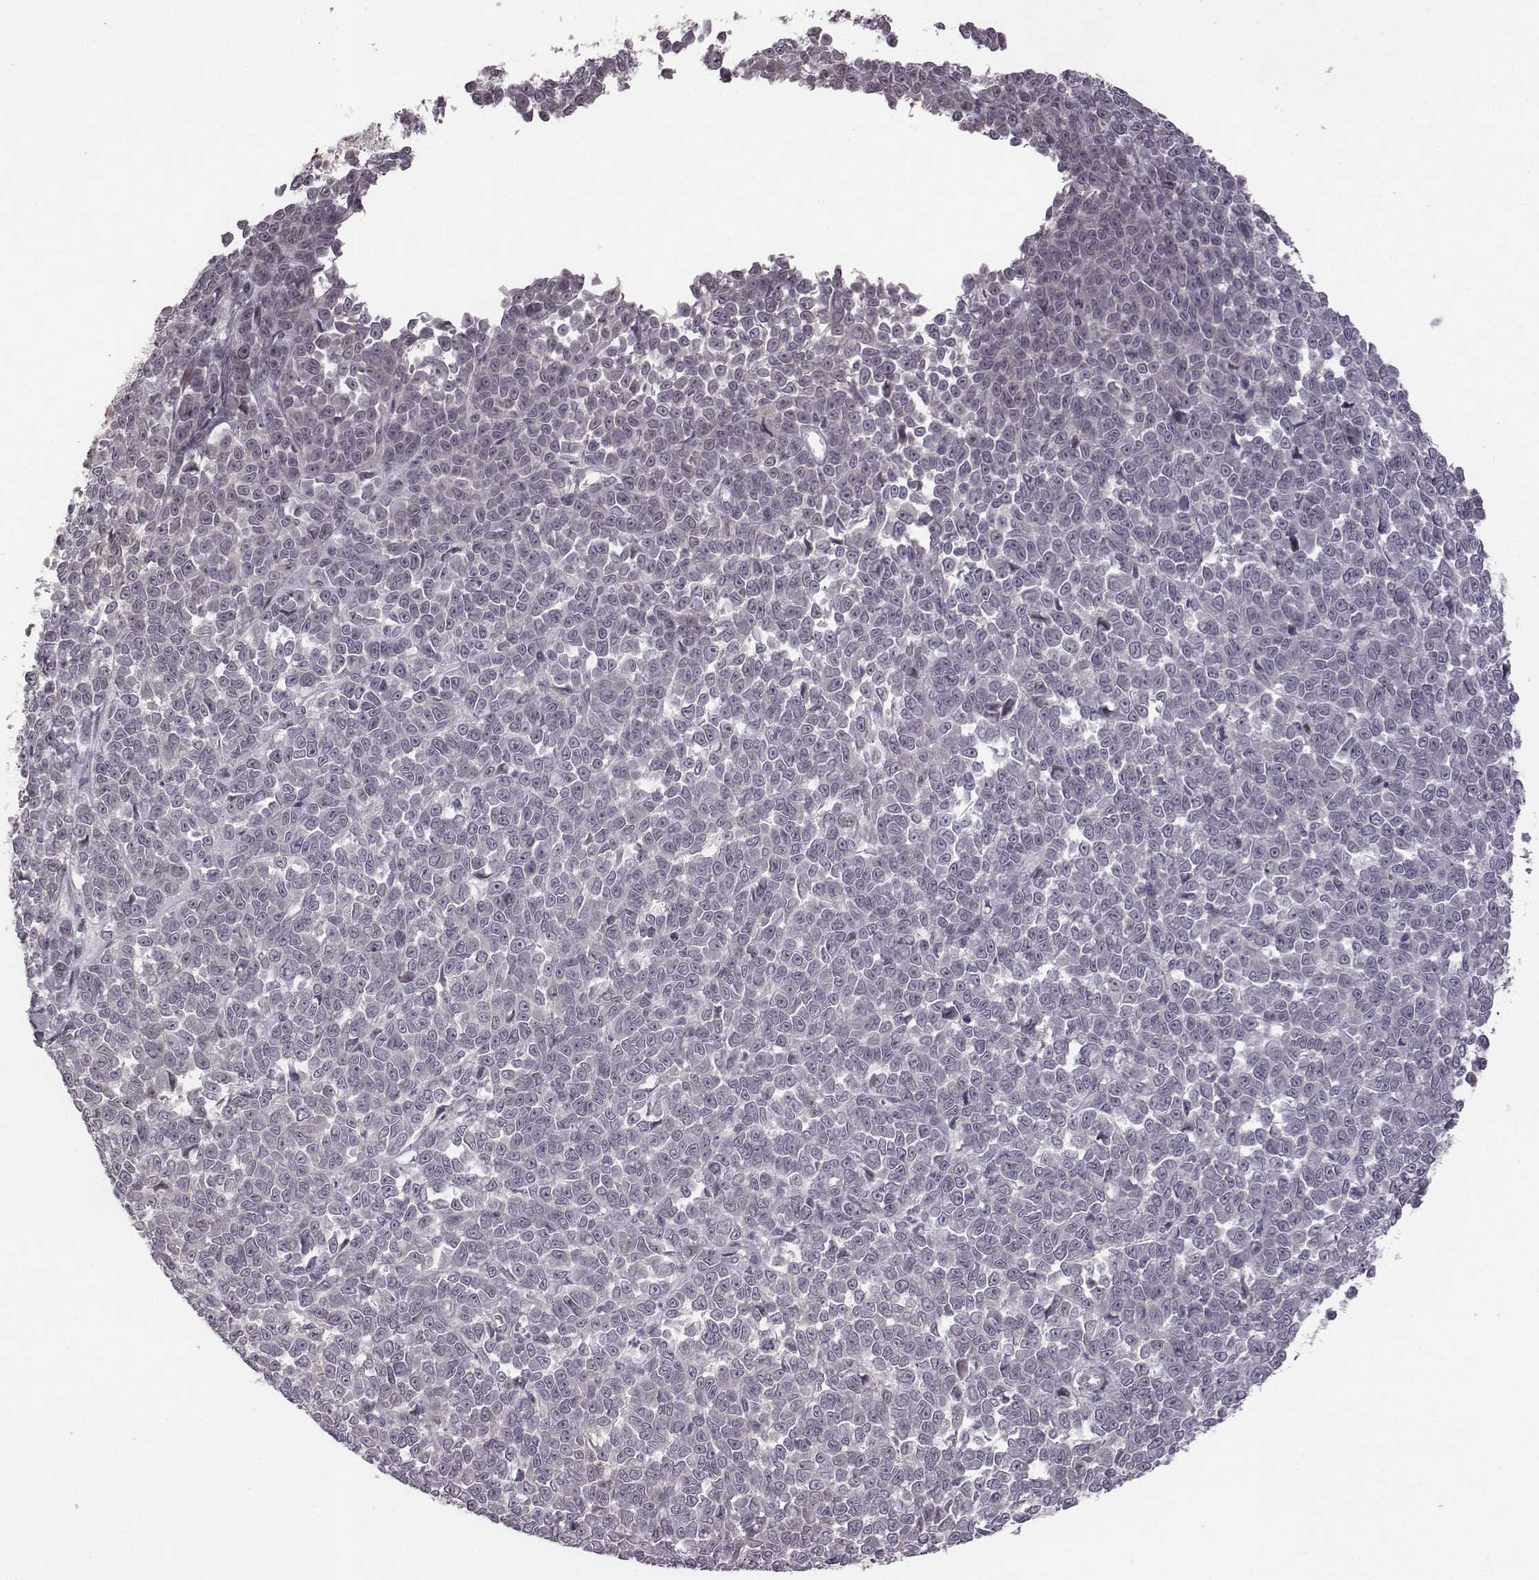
{"staining": {"intensity": "negative", "quantity": "none", "location": "none"}, "tissue": "melanoma", "cell_type": "Tumor cells", "image_type": "cancer", "snomed": [{"axis": "morphology", "description": "Malignant melanoma, NOS"}, {"axis": "topography", "description": "Skin"}], "caption": "Immunohistochemistry (IHC) histopathology image of melanoma stained for a protein (brown), which reveals no staining in tumor cells.", "gene": "BICDL1", "patient": {"sex": "female", "age": 95}}